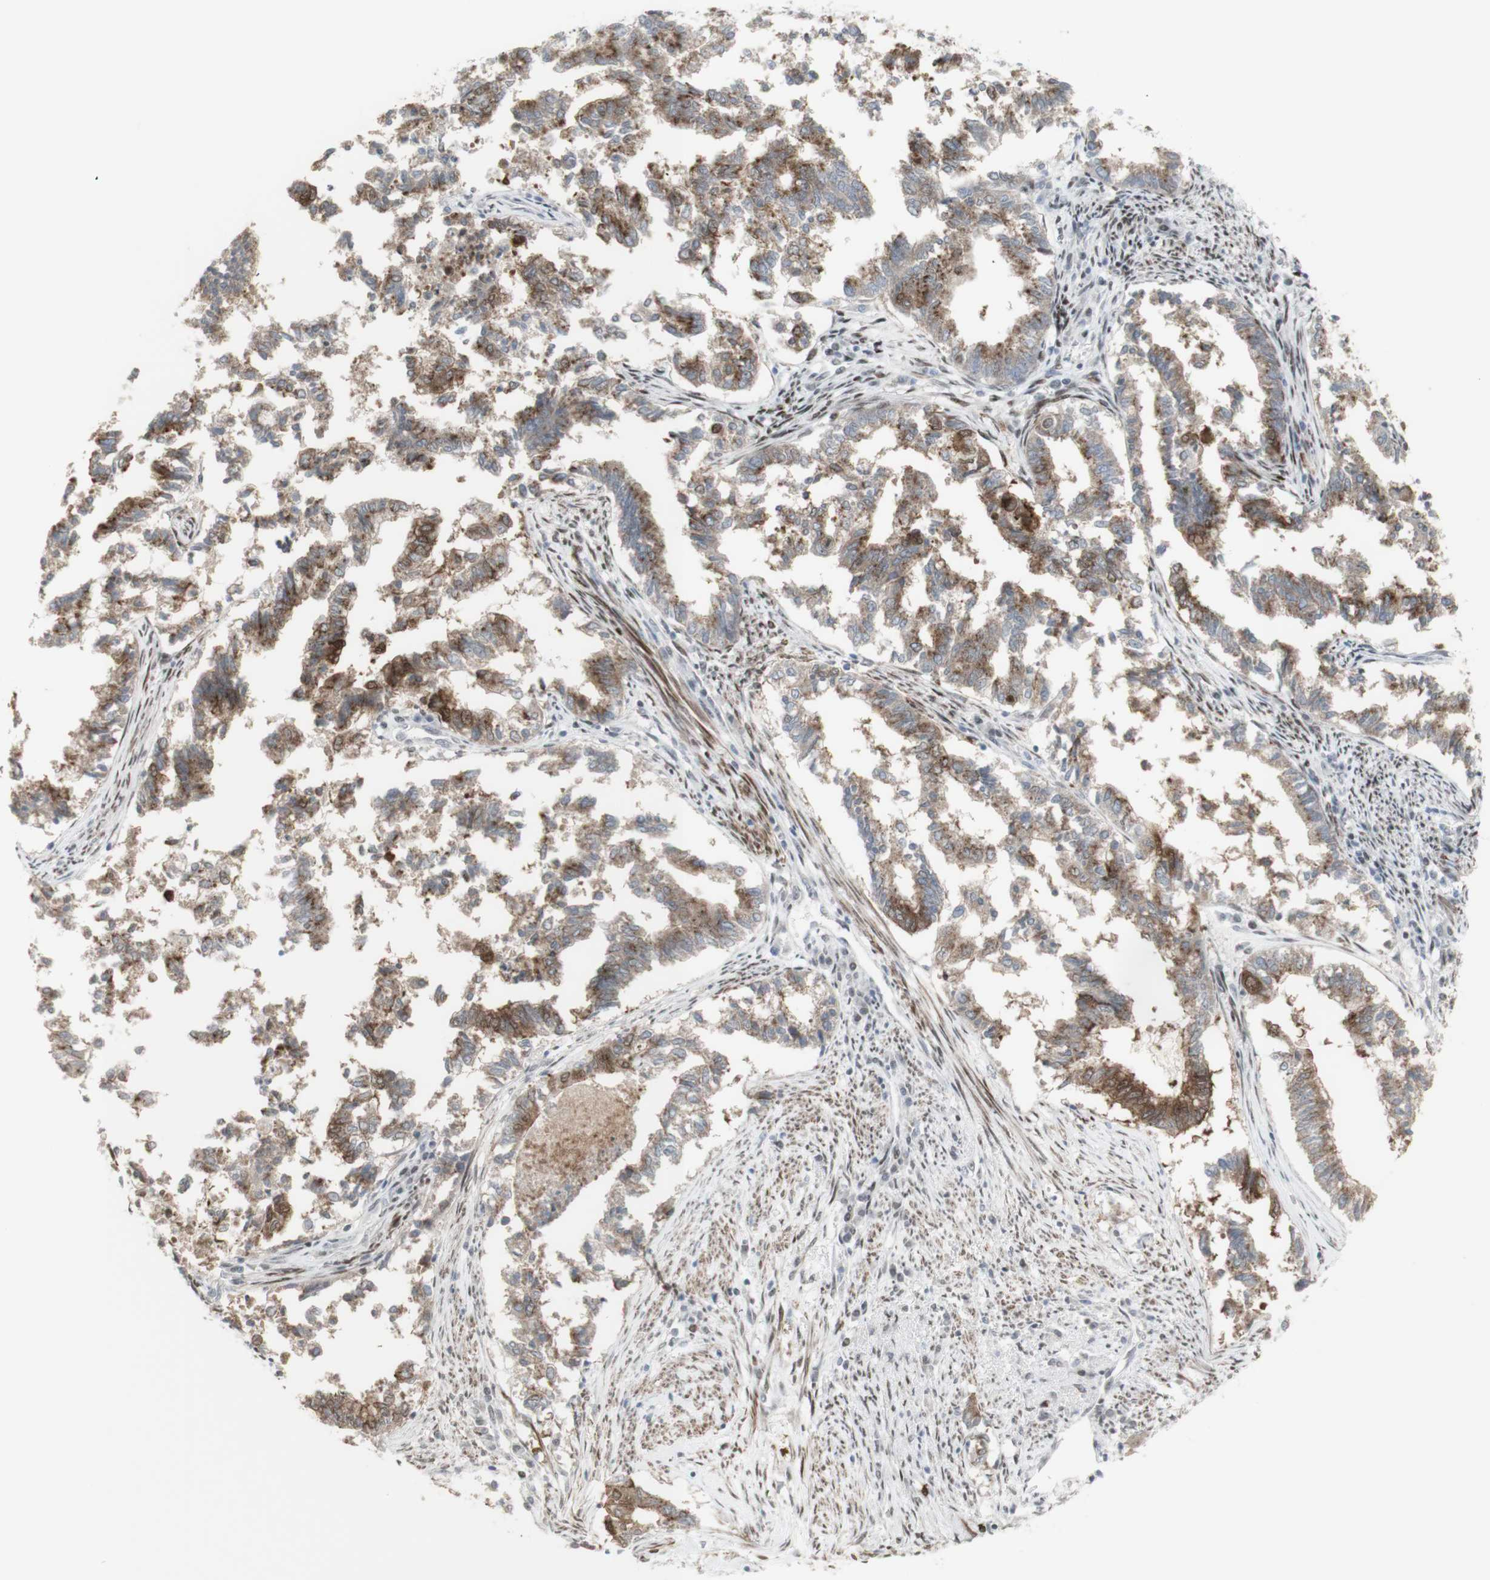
{"staining": {"intensity": "moderate", "quantity": ">75%", "location": "cytoplasmic/membranous"}, "tissue": "endometrial cancer", "cell_type": "Tumor cells", "image_type": "cancer", "snomed": [{"axis": "morphology", "description": "Necrosis, NOS"}, {"axis": "morphology", "description": "Adenocarcinoma, NOS"}, {"axis": "topography", "description": "Endometrium"}], "caption": "Protein expression analysis of human endometrial cancer reveals moderate cytoplasmic/membranous expression in approximately >75% of tumor cells.", "gene": "C1orf116", "patient": {"sex": "female", "age": 79}}